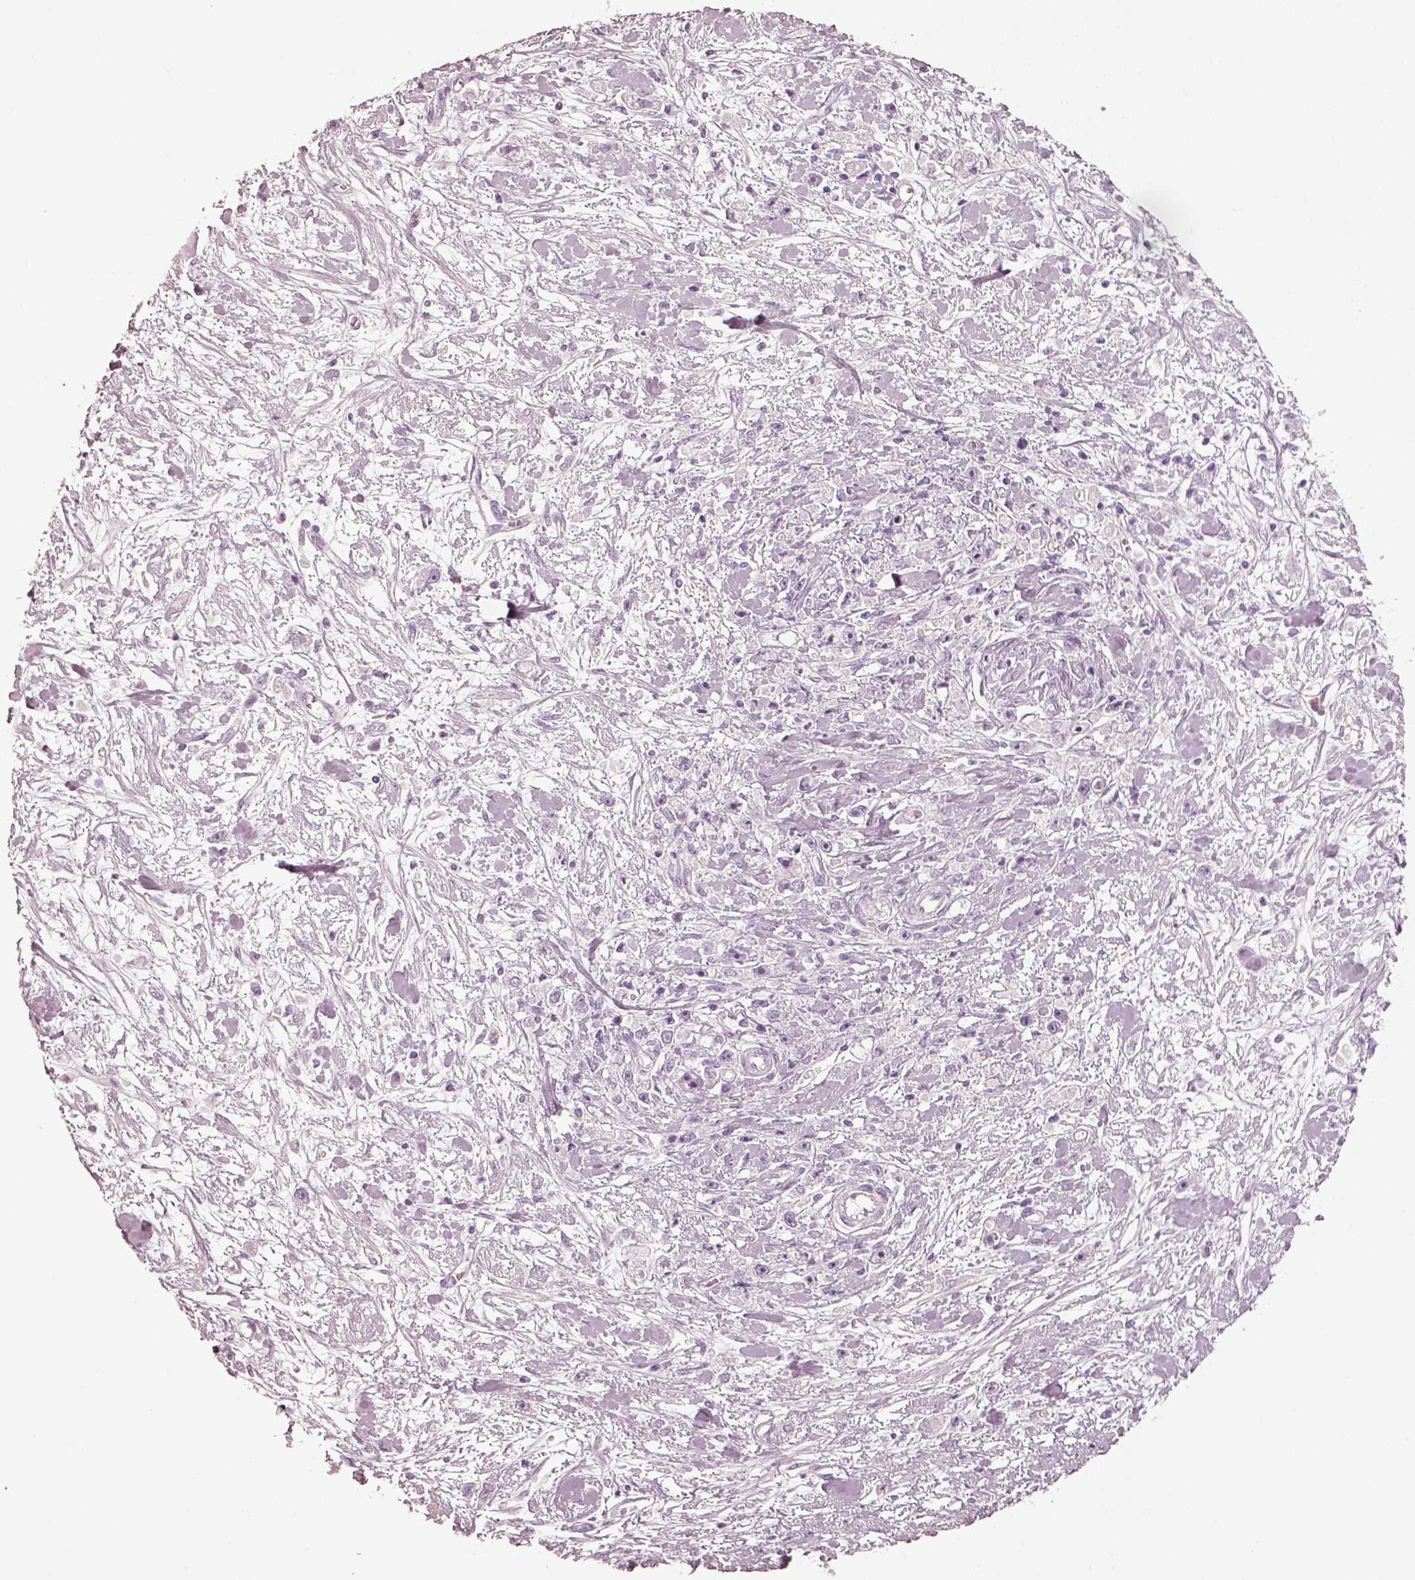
{"staining": {"intensity": "negative", "quantity": "none", "location": "none"}, "tissue": "stomach cancer", "cell_type": "Tumor cells", "image_type": "cancer", "snomed": [{"axis": "morphology", "description": "Adenocarcinoma, NOS"}, {"axis": "topography", "description": "Stomach"}], "caption": "Histopathology image shows no protein positivity in tumor cells of stomach cancer tissue. (DAB (3,3'-diaminobenzidine) IHC visualized using brightfield microscopy, high magnification).", "gene": "R3HDML", "patient": {"sex": "female", "age": 59}}